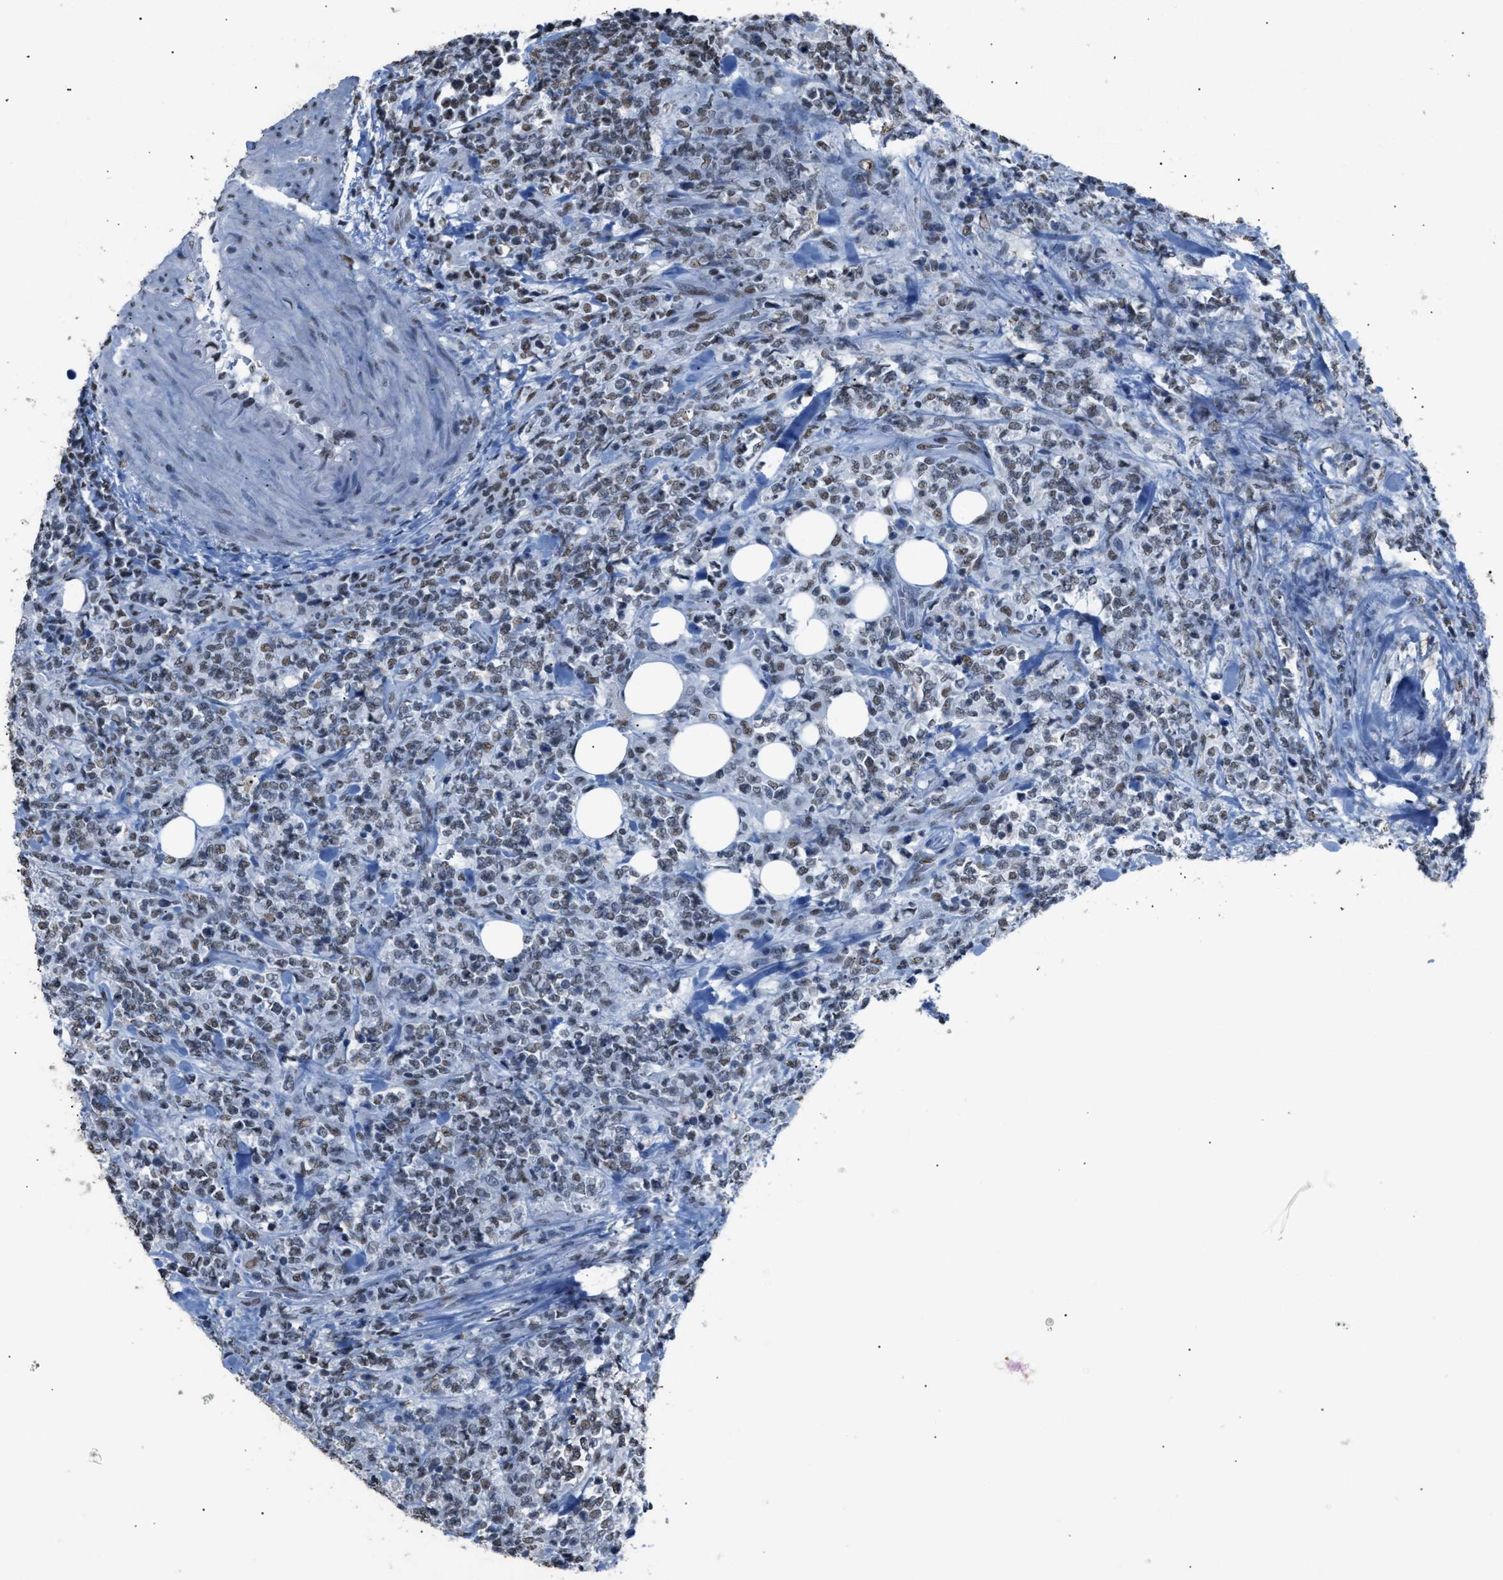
{"staining": {"intensity": "weak", "quantity": ">75%", "location": "nuclear"}, "tissue": "lymphoma", "cell_type": "Tumor cells", "image_type": "cancer", "snomed": [{"axis": "morphology", "description": "Malignant lymphoma, non-Hodgkin's type, High grade"}, {"axis": "topography", "description": "Soft tissue"}], "caption": "Lymphoma stained for a protein demonstrates weak nuclear positivity in tumor cells. (DAB (3,3'-diaminobenzidine) IHC, brown staining for protein, blue staining for nuclei).", "gene": "CCAR2", "patient": {"sex": "male", "age": 18}}